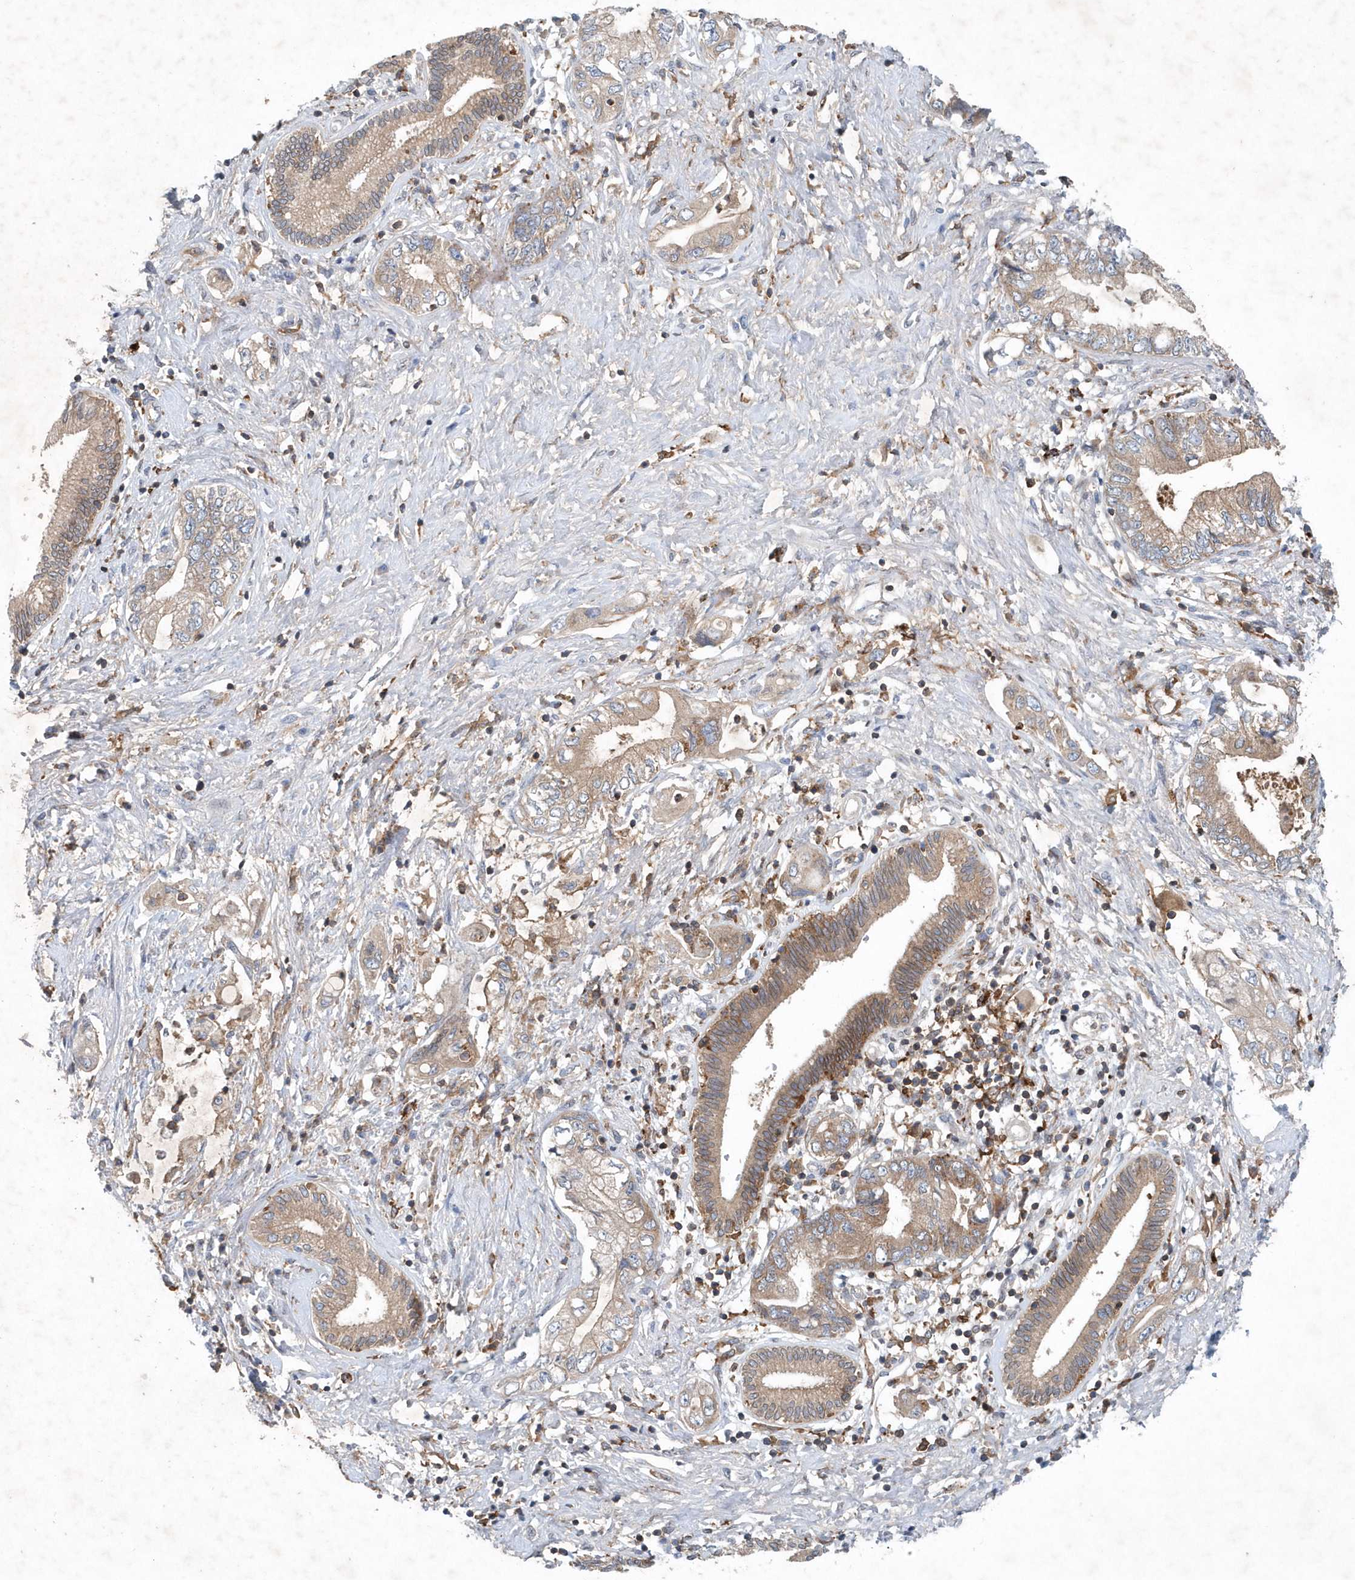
{"staining": {"intensity": "weak", "quantity": "25%-75%", "location": "cytoplasmic/membranous"}, "tissue": "pancreatic cancer", "cell_type": "Tumor cells", "image_type": "cancer", "snomed": [{"axis": "morphology", "description": "Adenocarcinoma, NOS"}, {"axis": "topography", "description": "Pancreas"}], "caption": "A brown stain highlights weak cytoplasmic/membranous positivity of a protein in human pancreatic cancer tumor cells.", "gene": "P2RY10", "patient": {"sex": "female", "age": 73}}